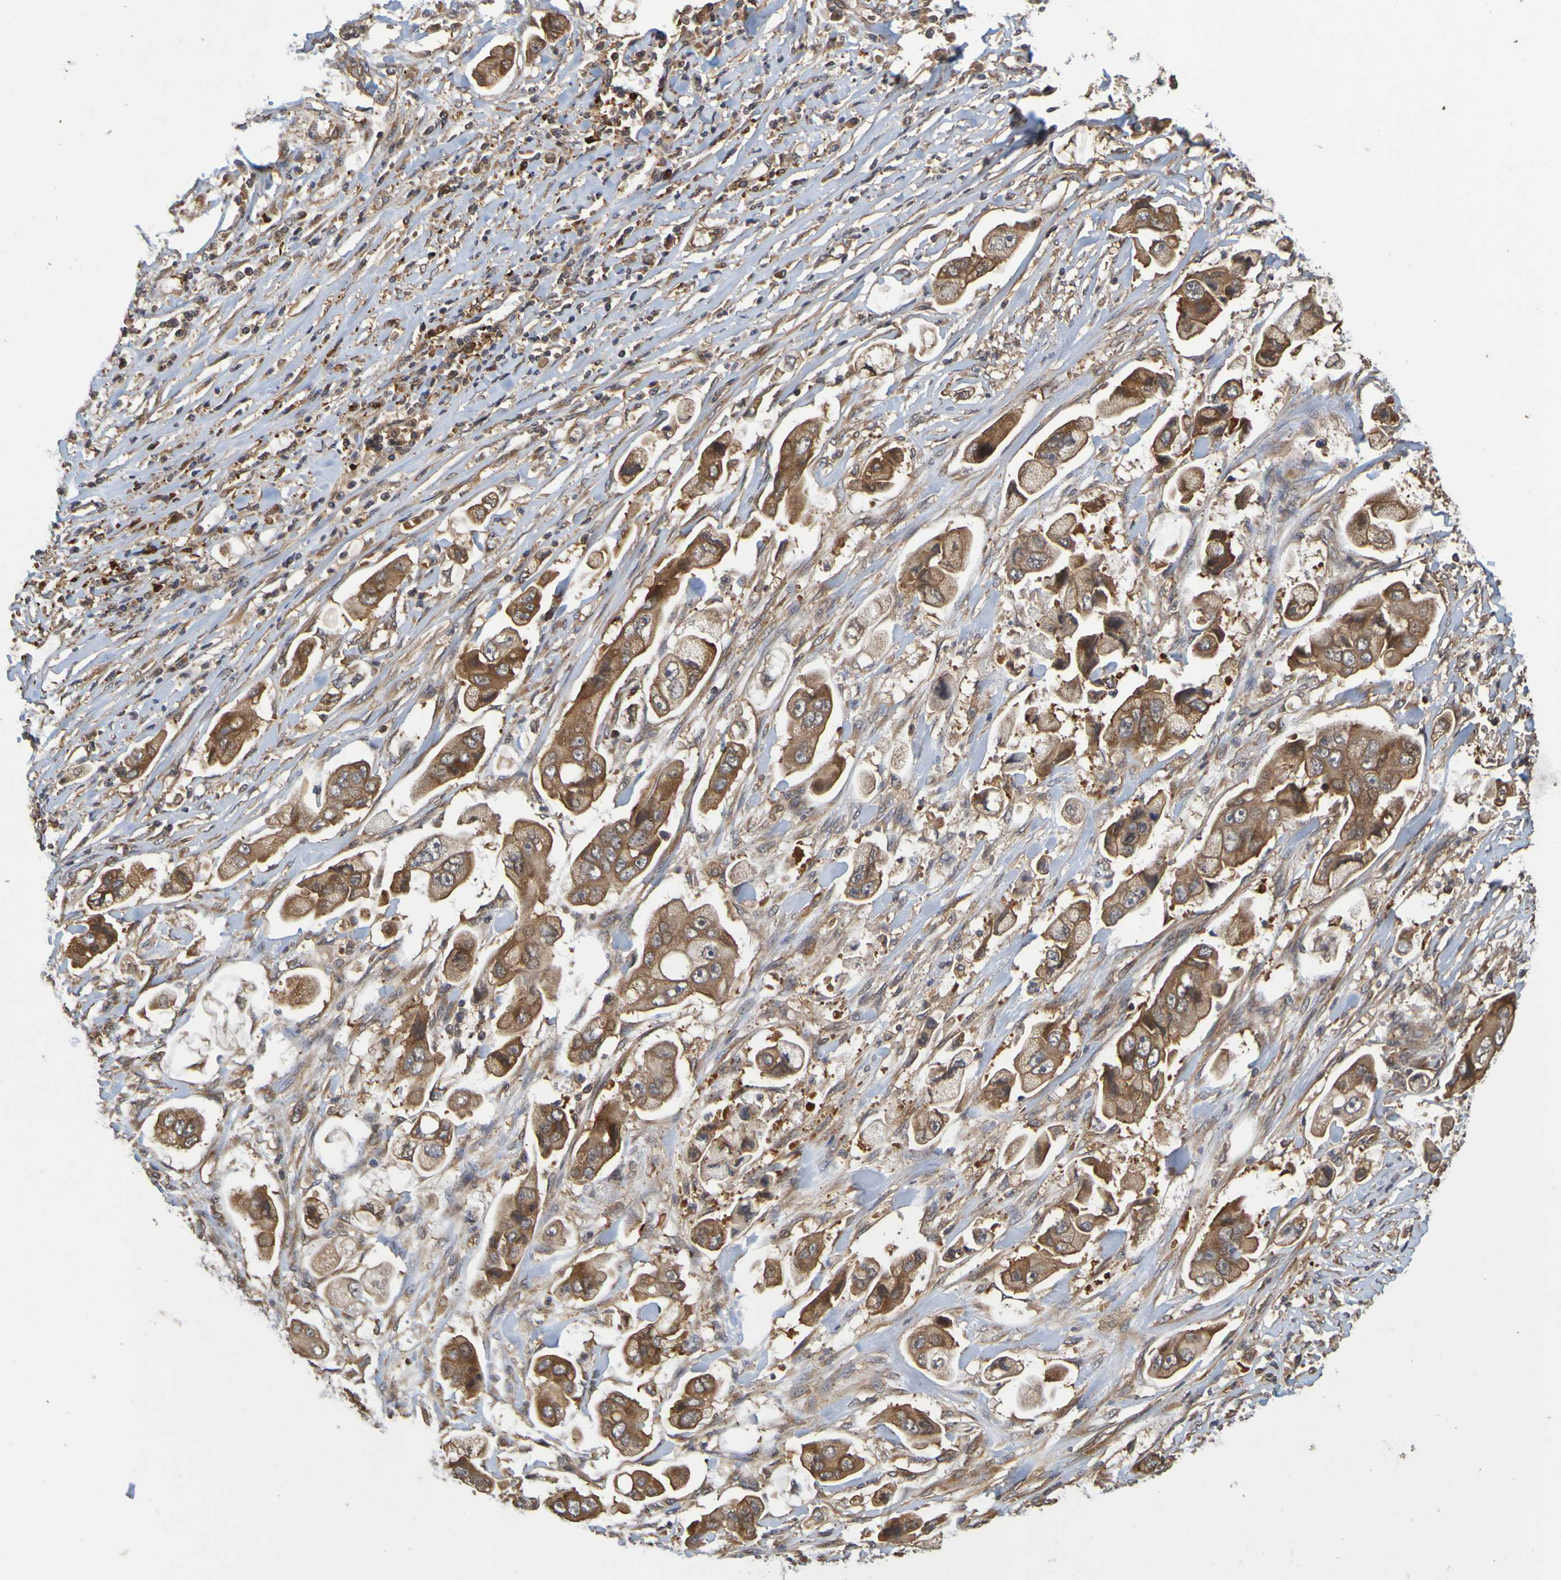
{"staining": {"intensity": "strong", "quantity": ">75%", "location": "cytoplasmic/membranous"}, "tissue": "stomach cancer", "cell_type": "Tumor cells", "image_type": "cancer", "snomed": [{"axis": "morphology", "description": "Adenocarcinoma, NOS"}, {"axis": "topography", "description": "Stomach"}], "caption": "Stomach cancer stained for a protein shows strong cytoplasmic/membranous positivity in tumor cells. The protein of interest is shown in brown color, while the nuclei are stained blue.", "gene": "OCRL", "patient": {"sex": "male", "age": 62}}